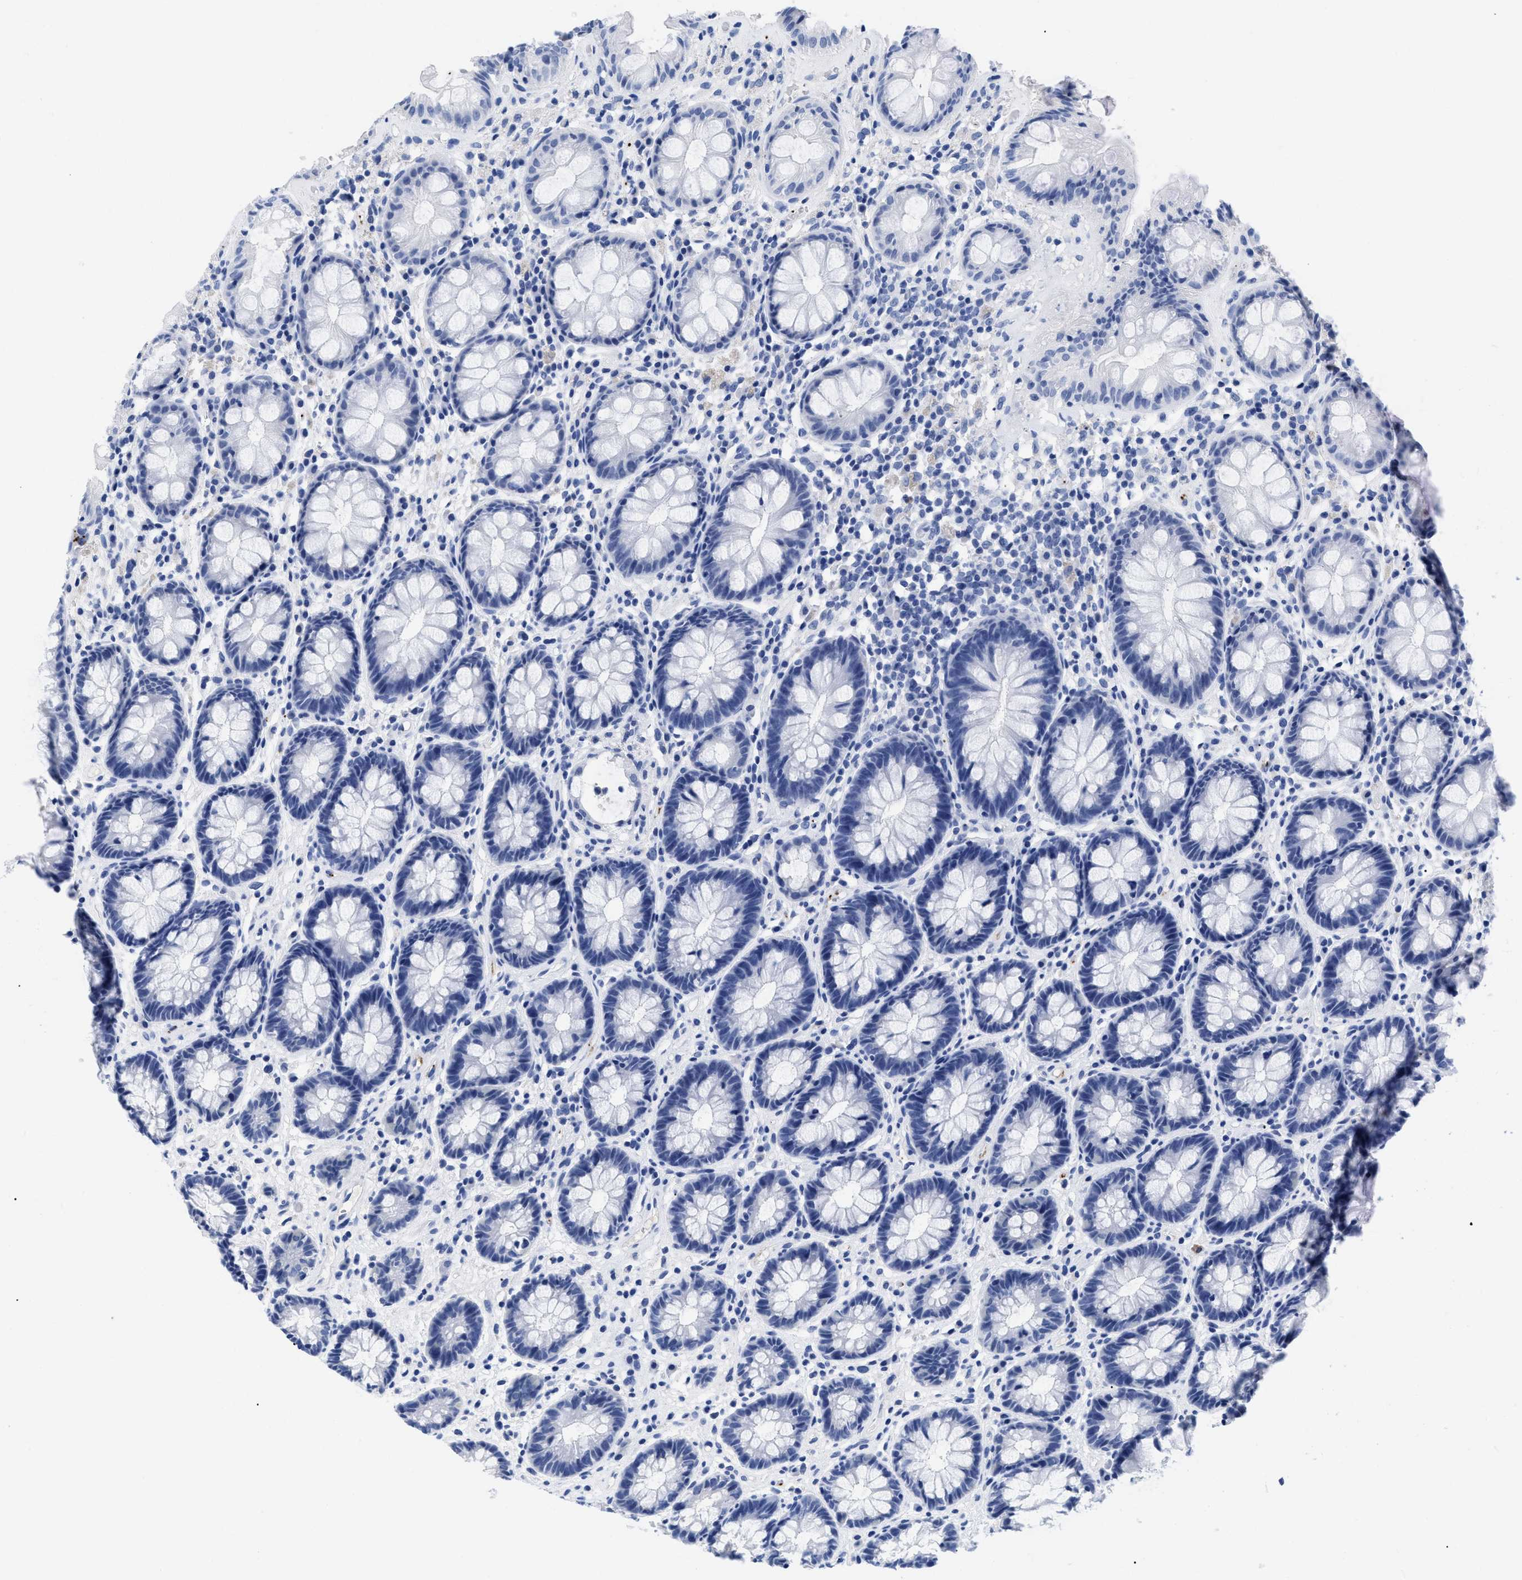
{"staining": {"intensity": "negative", "quantity": "none", "location": "none"}, "tissue": "rectum", "cell_type": "Glandular cells", "image_type": "normal", "snomed": [{"axis": "morphology", "description": "Normal tissue, NOS"}, {"axis": "topography", "description": "Rectum"}], "caption": "Immunohistochemistry (IHC) of unremarkable human rectum displays no positivity in glandular cells.", "gene": "TREML1", "patient": {"sex": "male", "age": 64}}